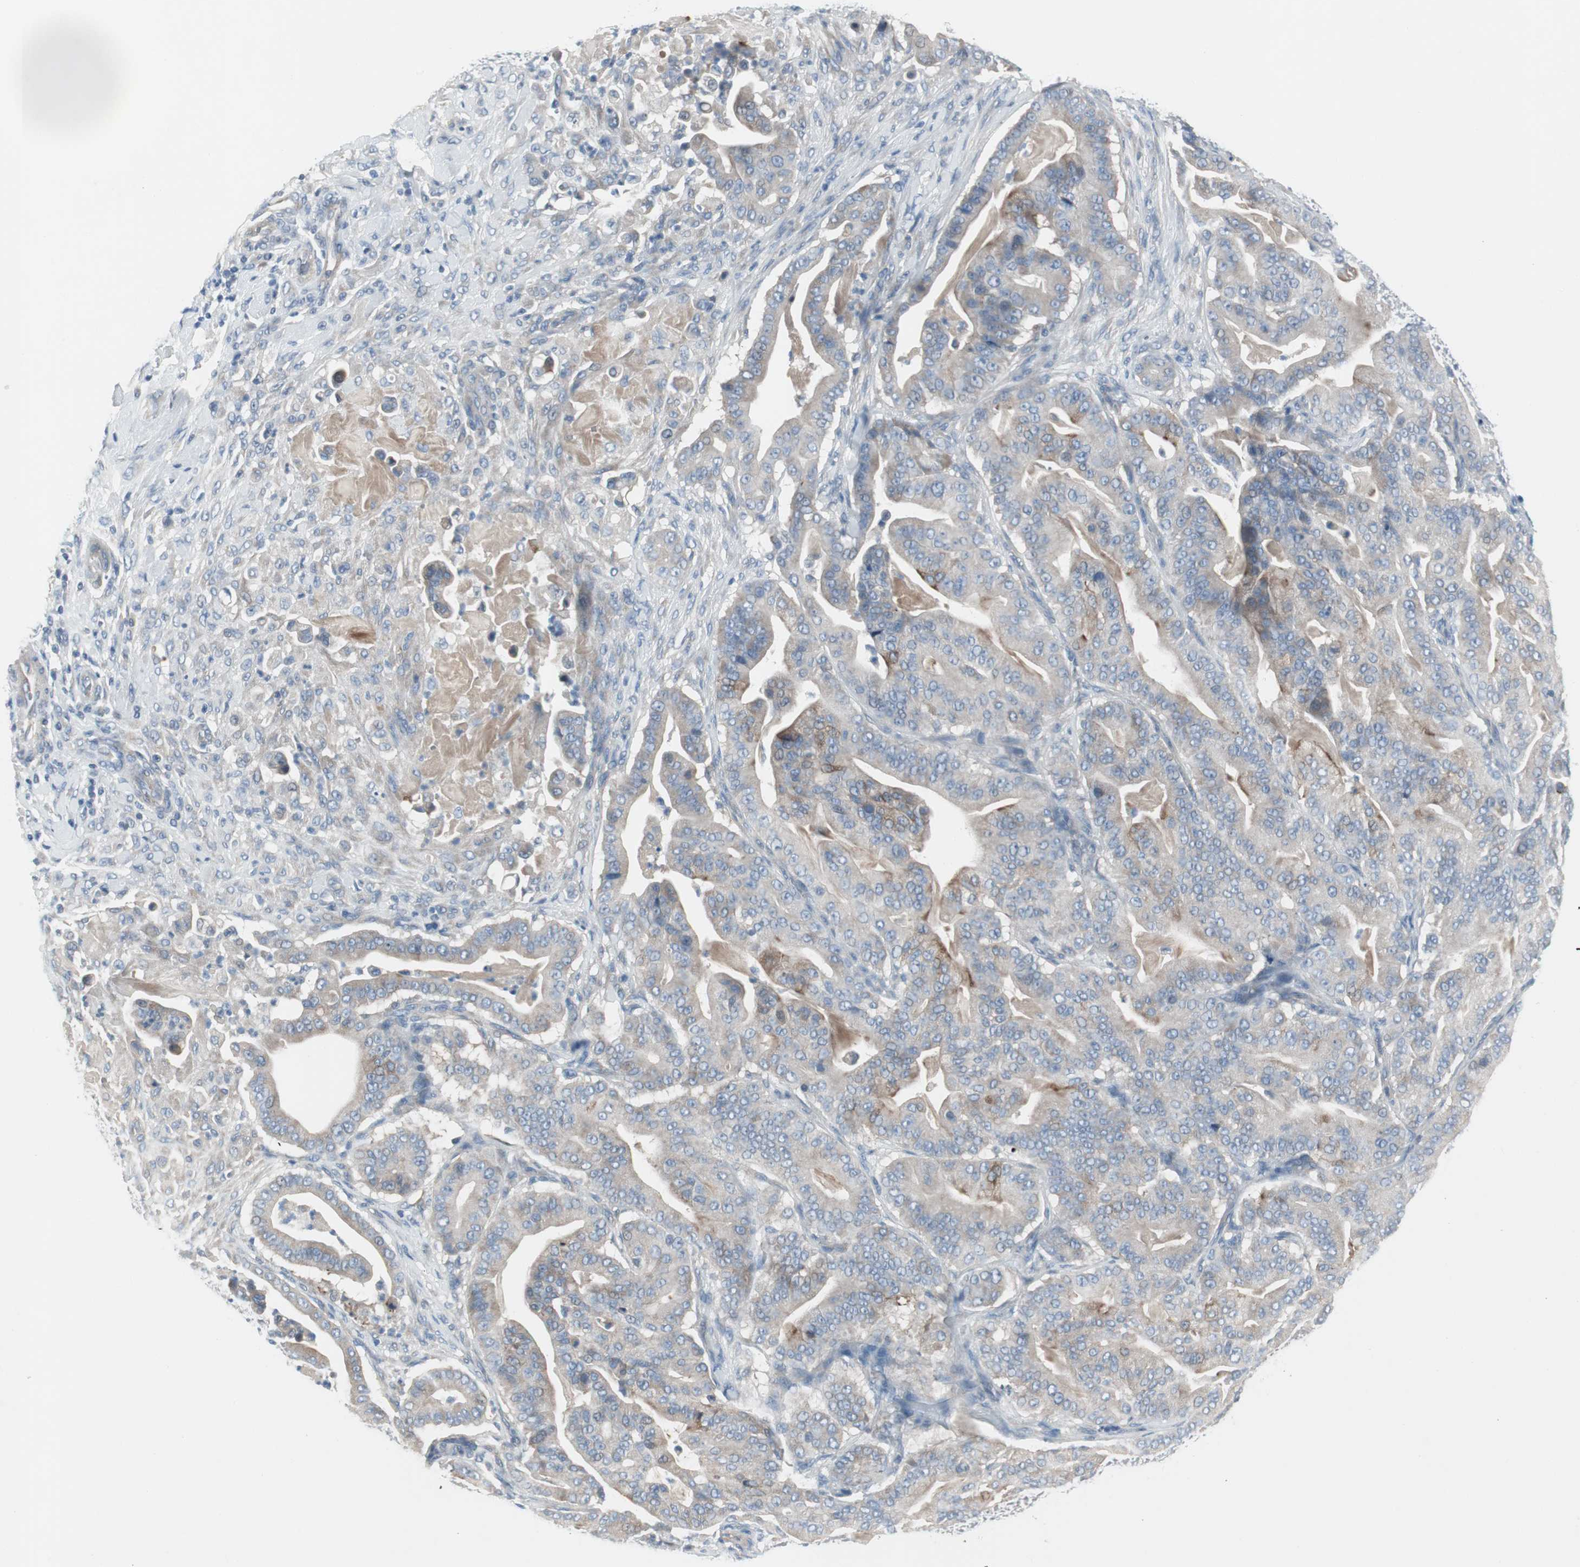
{"staining": {"intensity": "weak", "quantity": ">75%", "location": "cytoplasmic/membranous"}, "tissue": "pancreatic cancer", "cell_type": "Tumor cells", "image_type": "cancer", "snomed": [{"axis": "morphology", "description": "Adenocarcinoma, NOS"}, {"axis": "topography", "description": "Pancreas"}], "caption": "A low amount of weak cytoplasmic/membranous staining is appreciated in about >75% of tumor cells in pancreatic cancer tissue. Using DAB (3,3'-diaminobenzidine) (brown) and hematoxylin (blue) stains, captured at high magnification using brightfield microscopy.", "gene": "PIGR", "patient": {"sex": "male", "age": 63}}